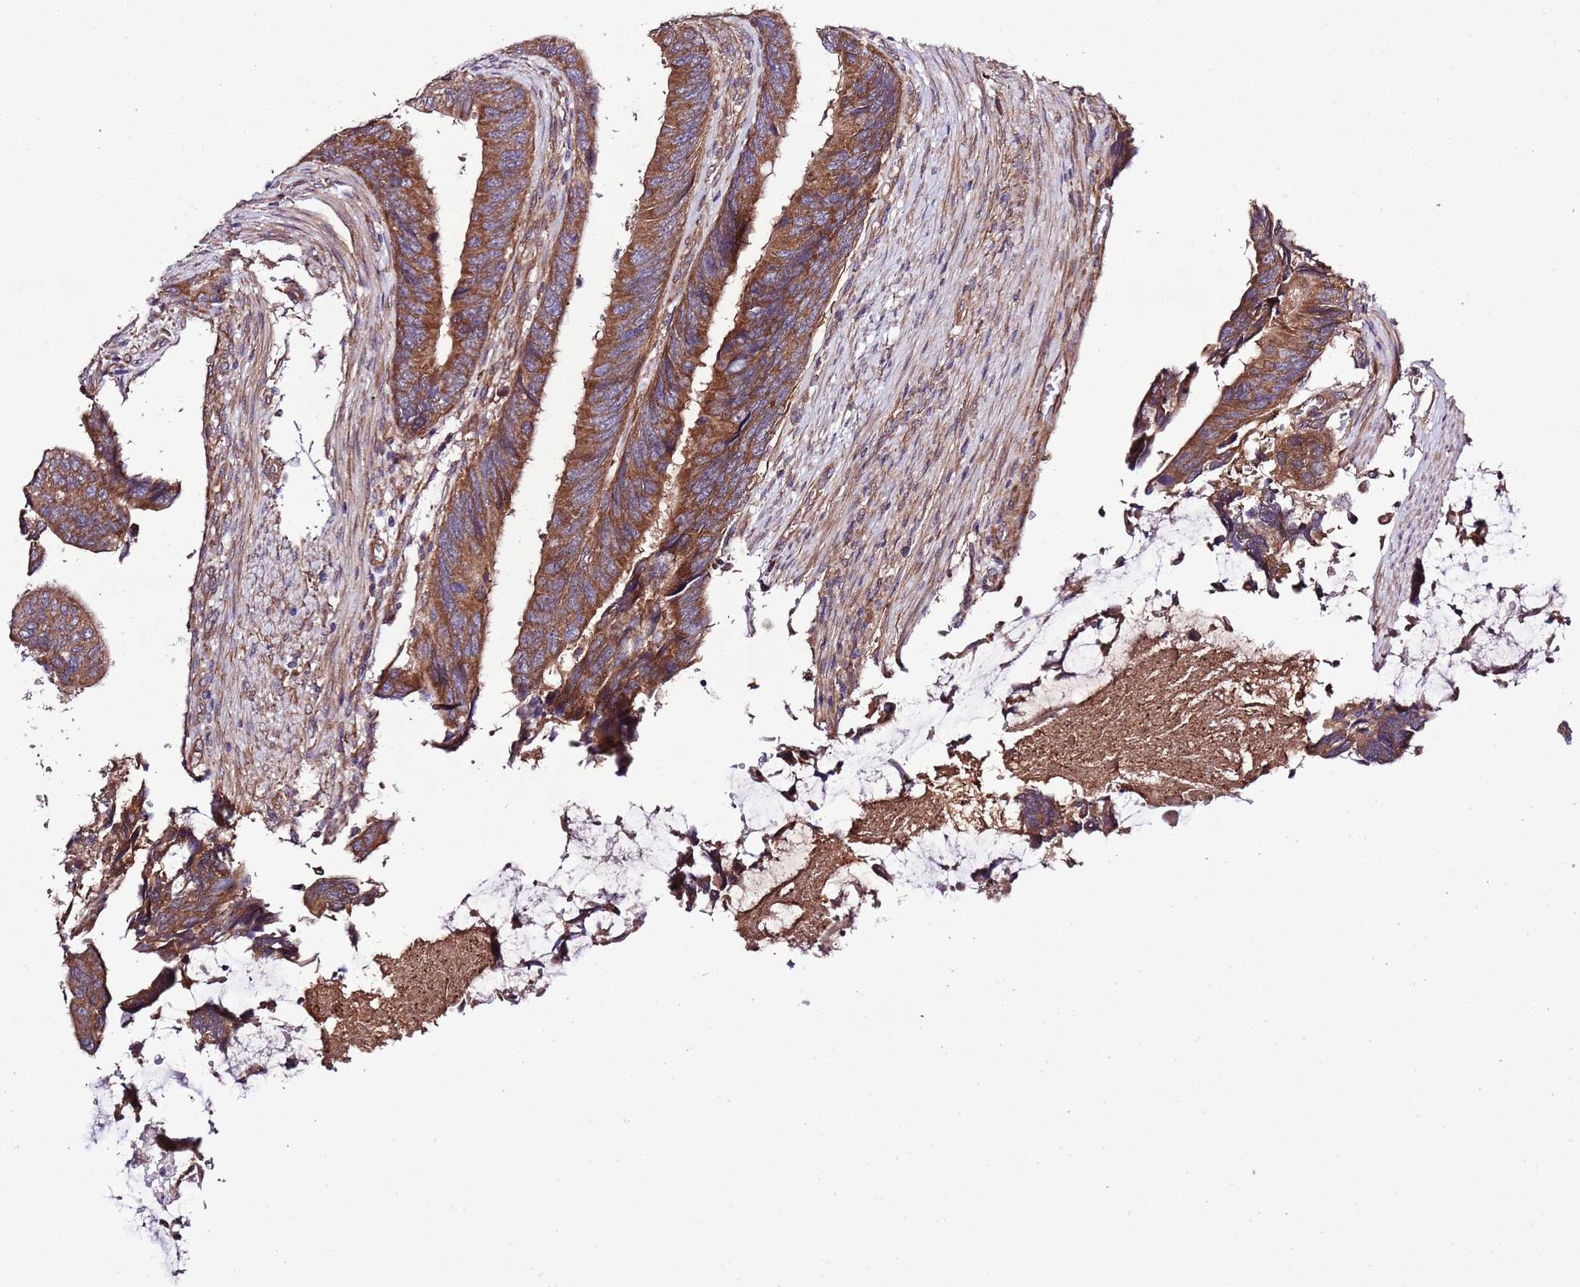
{"staining": {"intensity": "strong", "quantity": ">75%", "location": "cytoplasmic/membranous"}, "tissue": "colorectal cancer", "cell_type": "Tumor cells", "image_type": "cancer", "snomed": [{"axis": "morphology", "description": "Adenocarcinoma, NOS"}, {"axis": "topography", "description": "Colon"}], "caption": "An immunohistochemistry (IHC) image of tumor tissue is shown. Protein staining in brown highlights strong cytoplasmic/membranous positivity in colorectal adenocarcinoma within tumor cells.", "gene": "MFNG", "patient": {"sex": "male", "age": 87}}